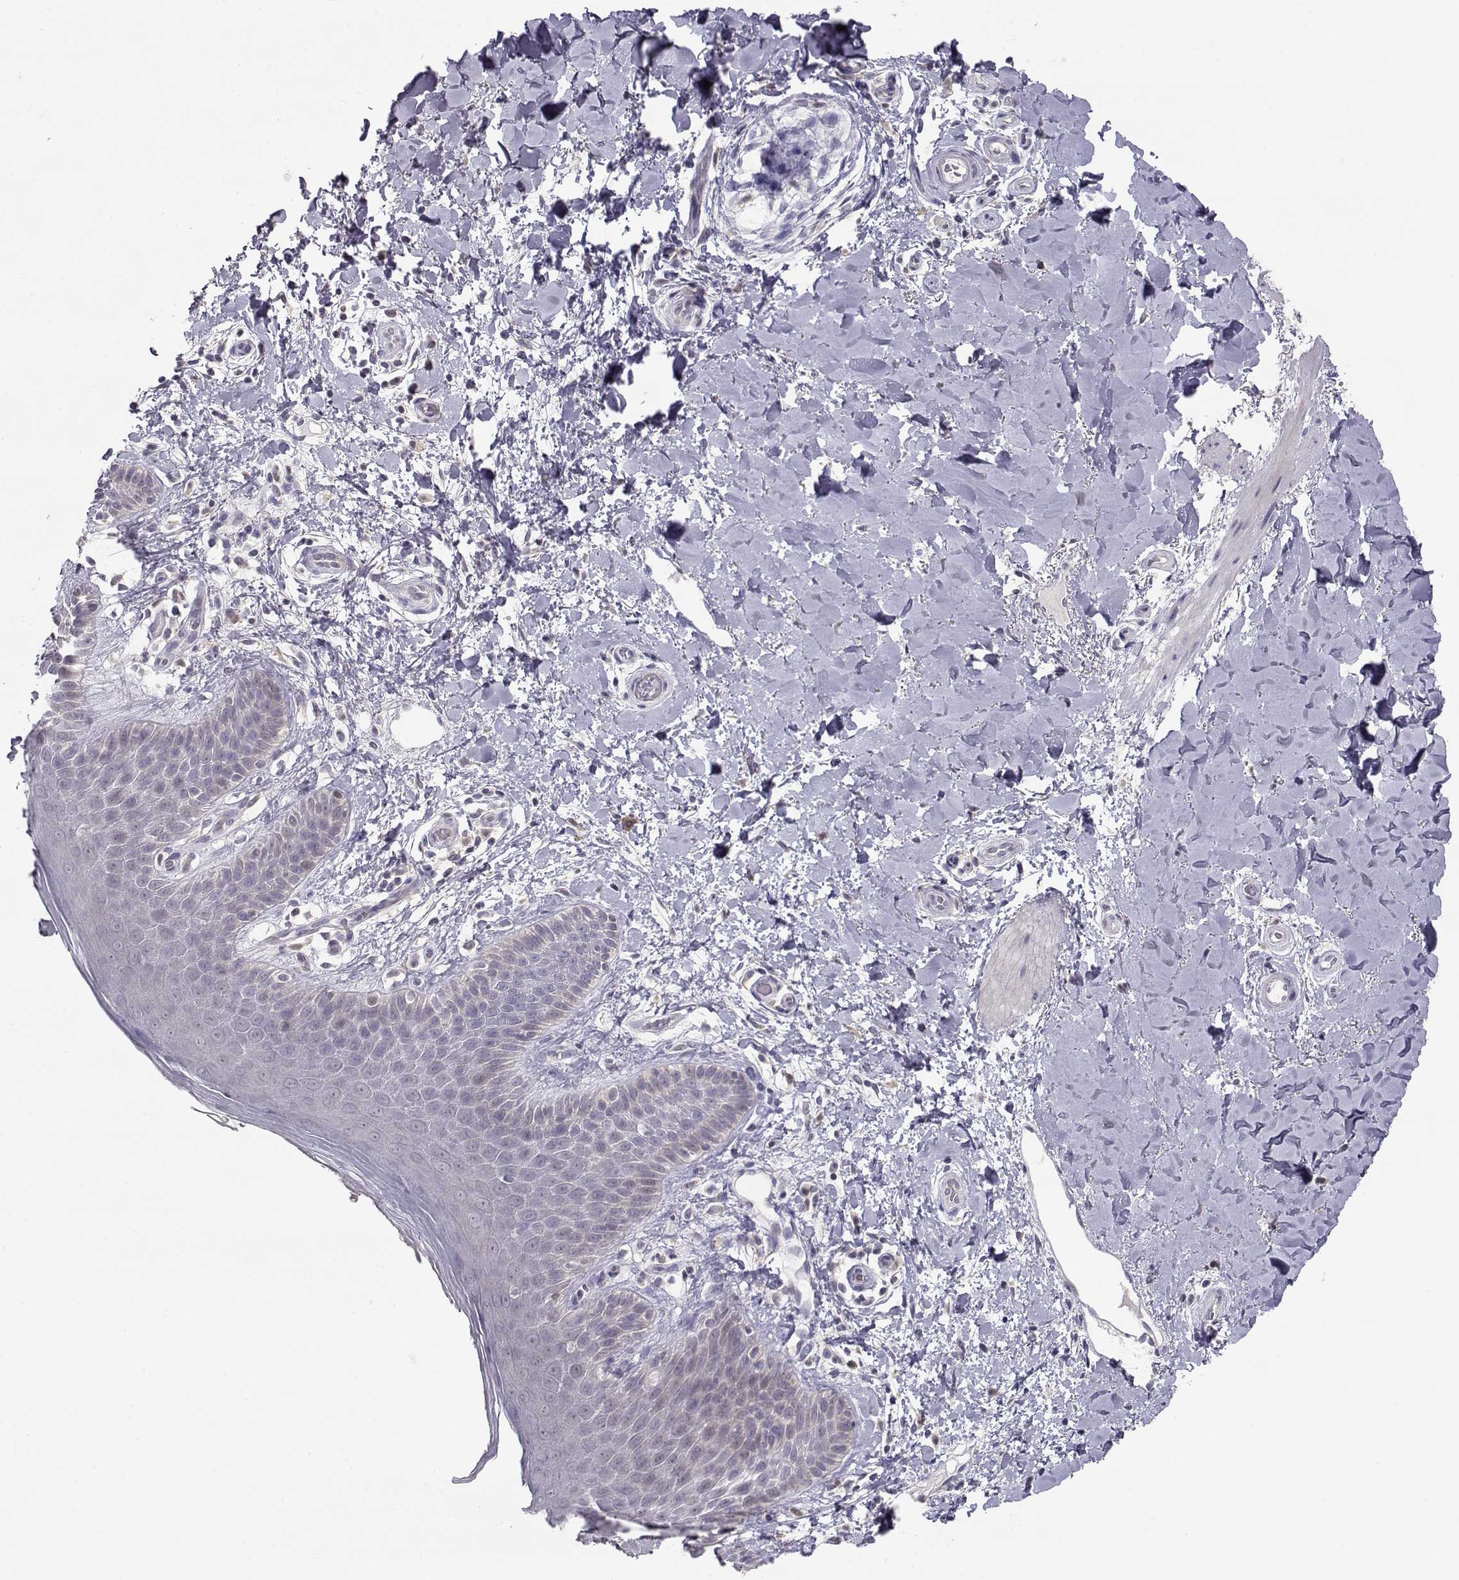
{"staining": {"intensity": "negative", "quantity": "none", "location": "none"}, "tissue": "skin", "cell_type": "Epidermal cells", "image_type": "normal", "snomed": [{"axis": "morphology", "description": "Normal tissue, NOS"}, {"axis": "topography", "description": "Anal"}], "caption": "Photomicrograph shows no significant protein expression in epidermal cells of benign skin. (Stains: DAB (3,3'-diaminobenzidine) immunohistochemistry with hematoxylin counter stain, Microscopy: brightfield microscopy at high magnification).", "gene": "NPVF", "patient": {"sex": "male", "age": 36}}